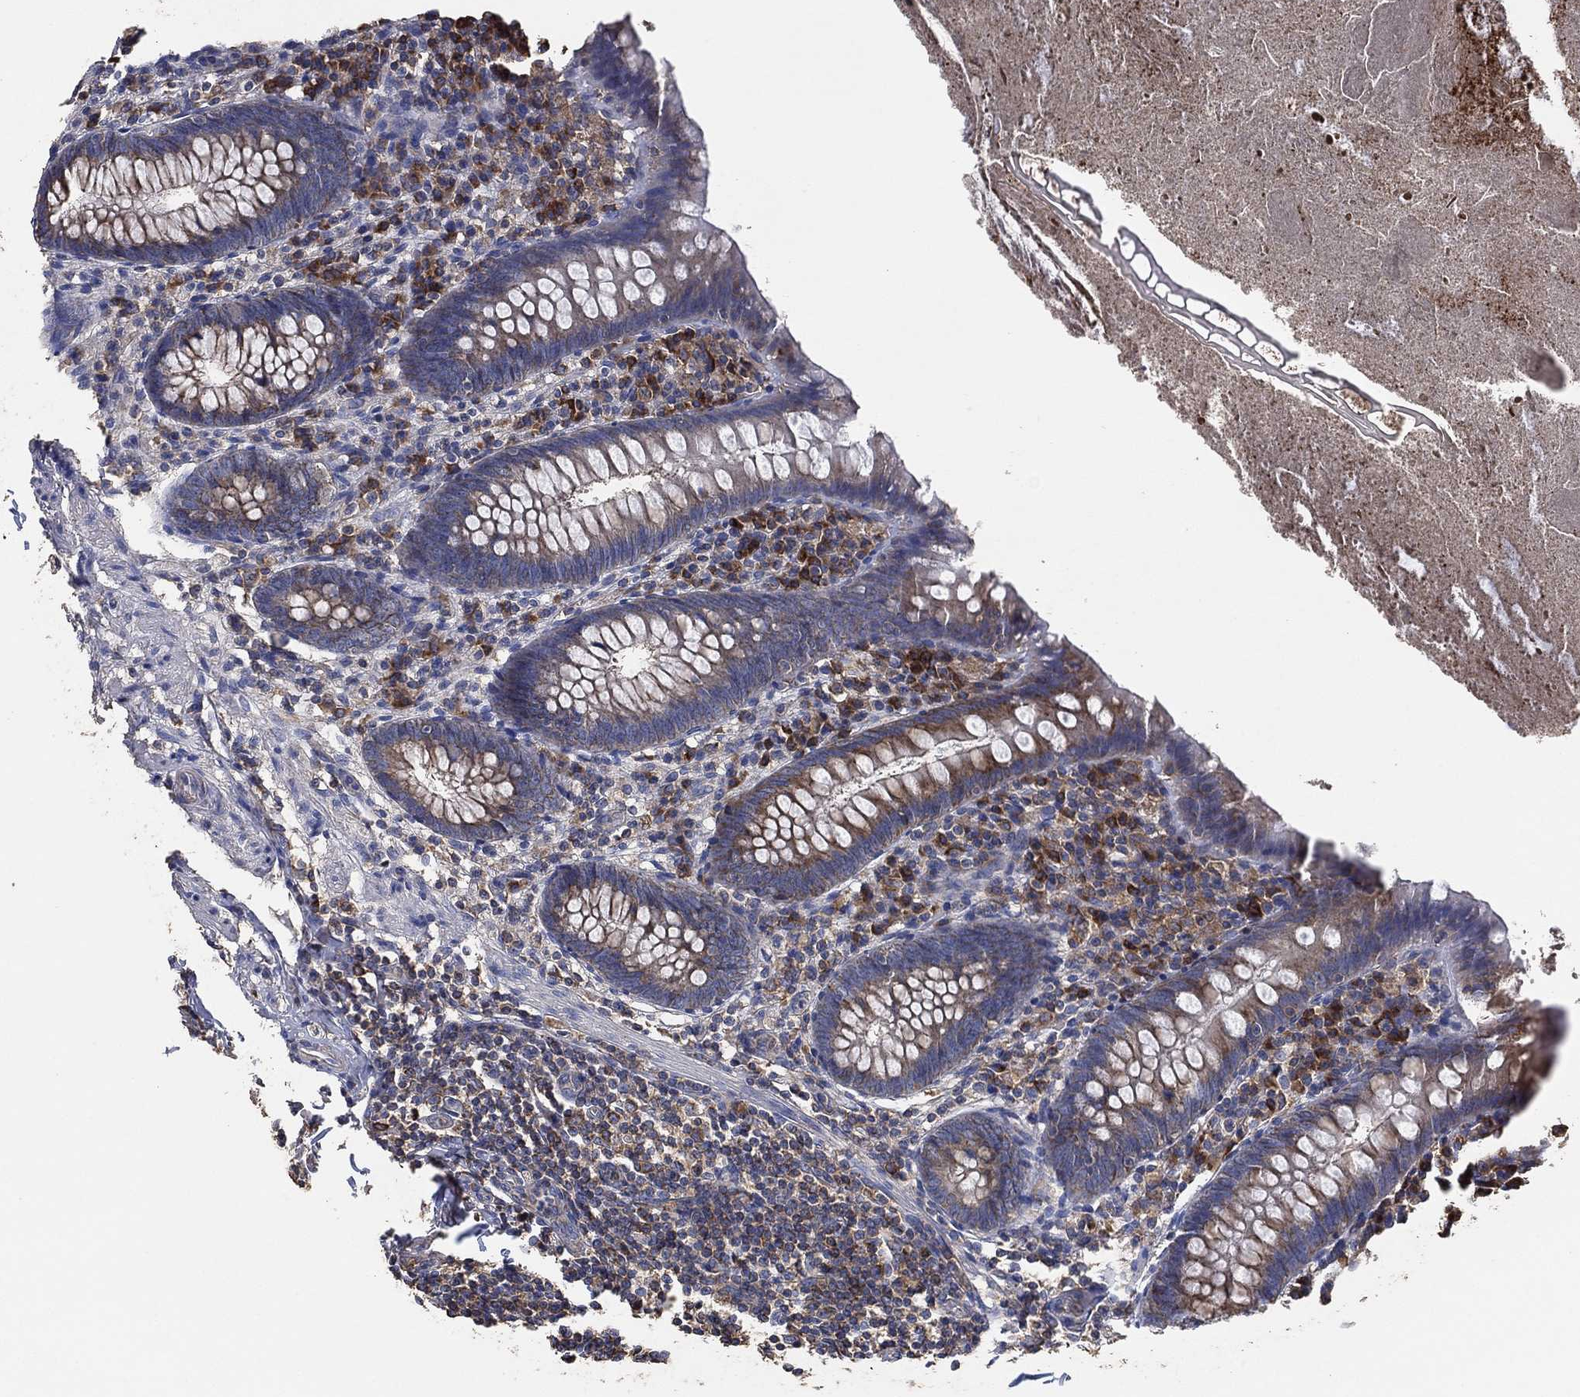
{"staining": {"intensity": "moderate", "quantity": "25%-75%", "location": "cytoplasmic/membranous"}, "tissue": "appendix", "cell_type": "Glandular cells", "image_type": "normal", "snomed": [{"axis": "morphology", "description": "Normal tissue, NOS"}, {"axis": "topography", "description": "Appendix"}], "caption": "Immunohistochemical staining of benign human appendix displays 25%-75% levels of moderate cytoplasmic/membranous protein staining in approximately 25%-75% of glandular cells. Using DAB (brown) and hematoxylin (blue) stains, captured at high magnification using brightfield microscopy.", "gene": "LIMD1", "patient": {"sex": "male", "age": 47}}